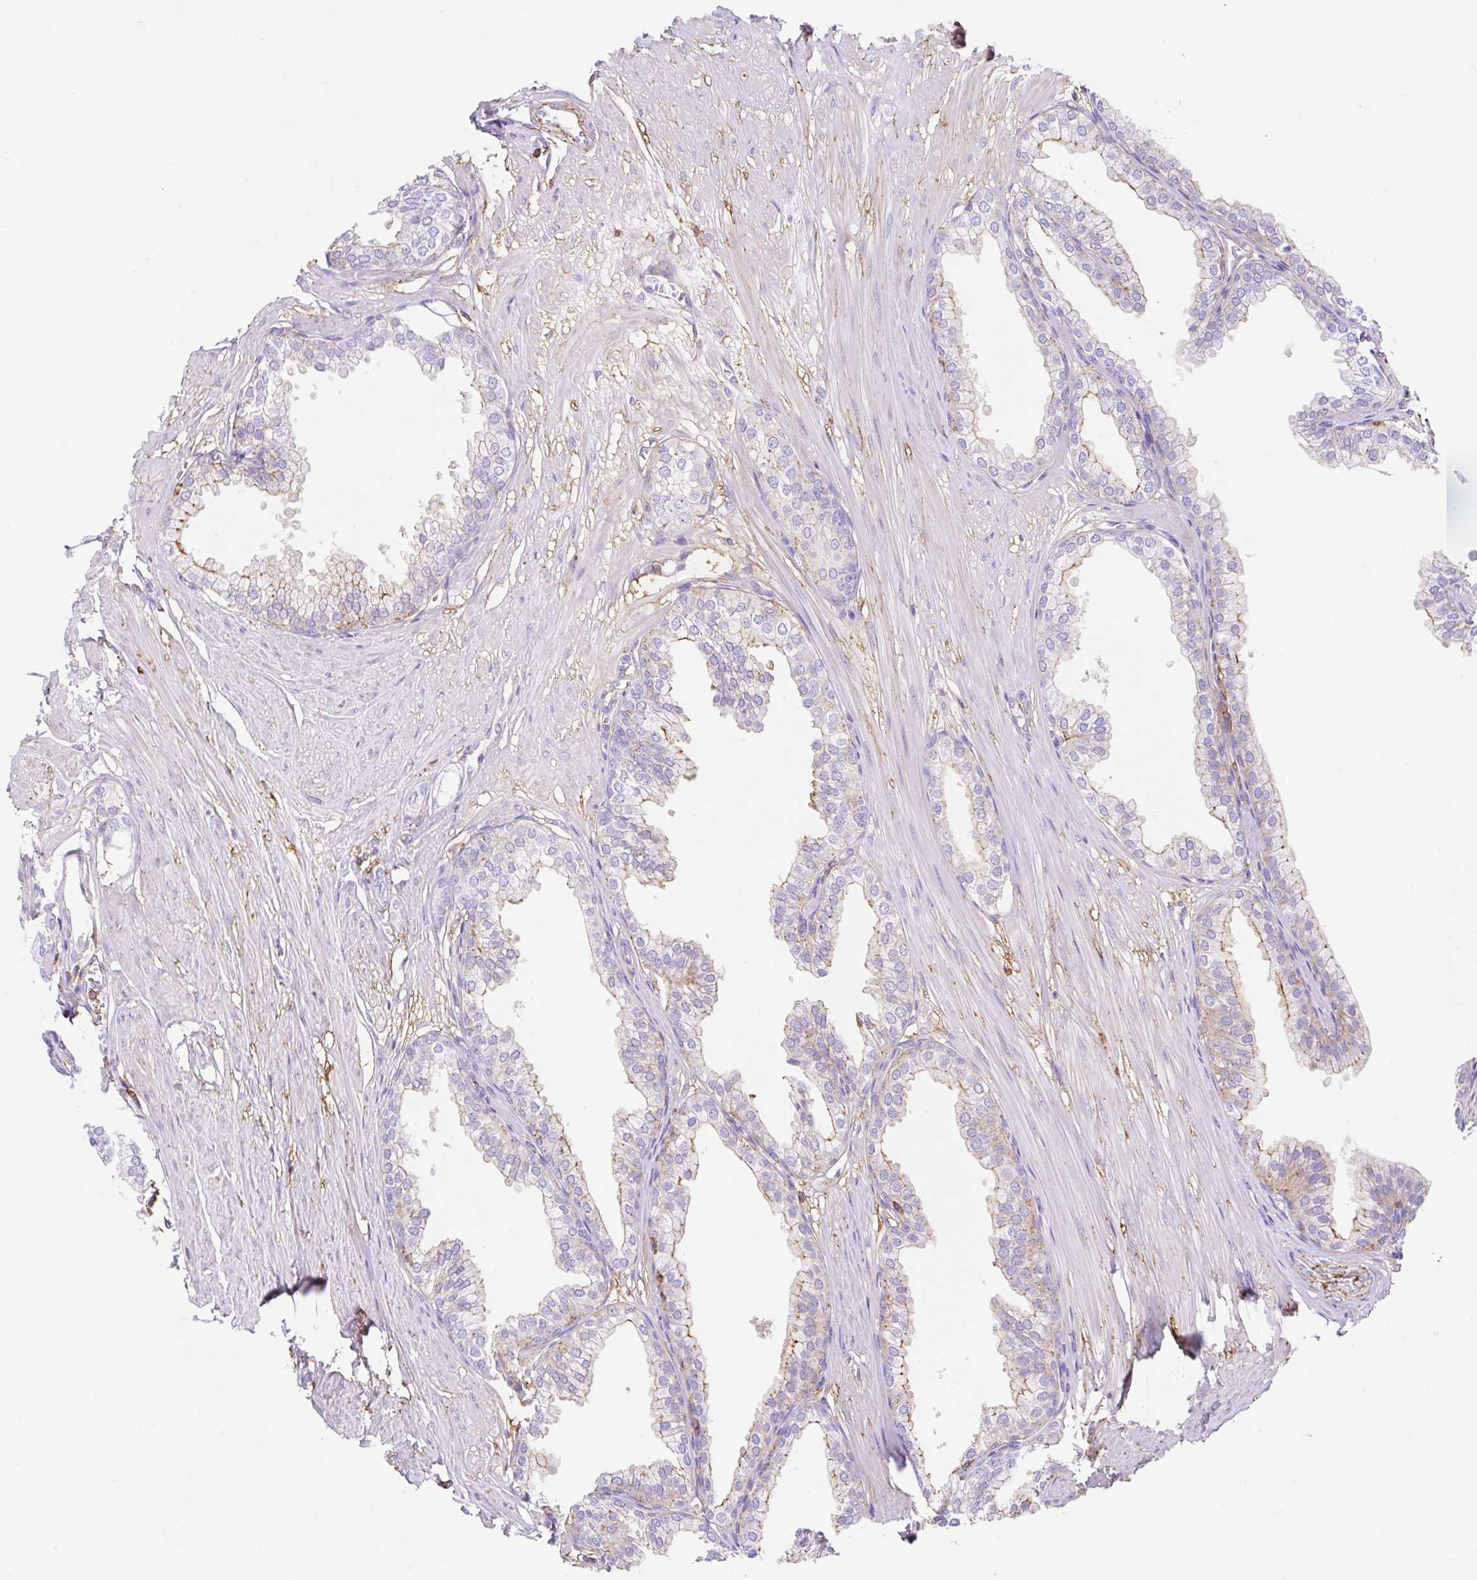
{"staining": {"intensity": "weak", "quantity": "<25%", "location": "cytoplasmic/membranous"}, "tissue": "prostate", "cell_type": "Glandular cells", "image_type": "normal", "snomed": [{"axis": "morphology", "description": "Normal tissue, NOS"}, {"axis": "topography", "description": "Prostate"}, {"axis": "topography", "description": "Peripheral nerve tissue"}], "caption": "Human prostate stained for a protein using immunohistochemistry (IHC) exhibits no positivity in glandular cells.", "gene": "MTTP", "patient": {"sex": "male", "age": 55}}